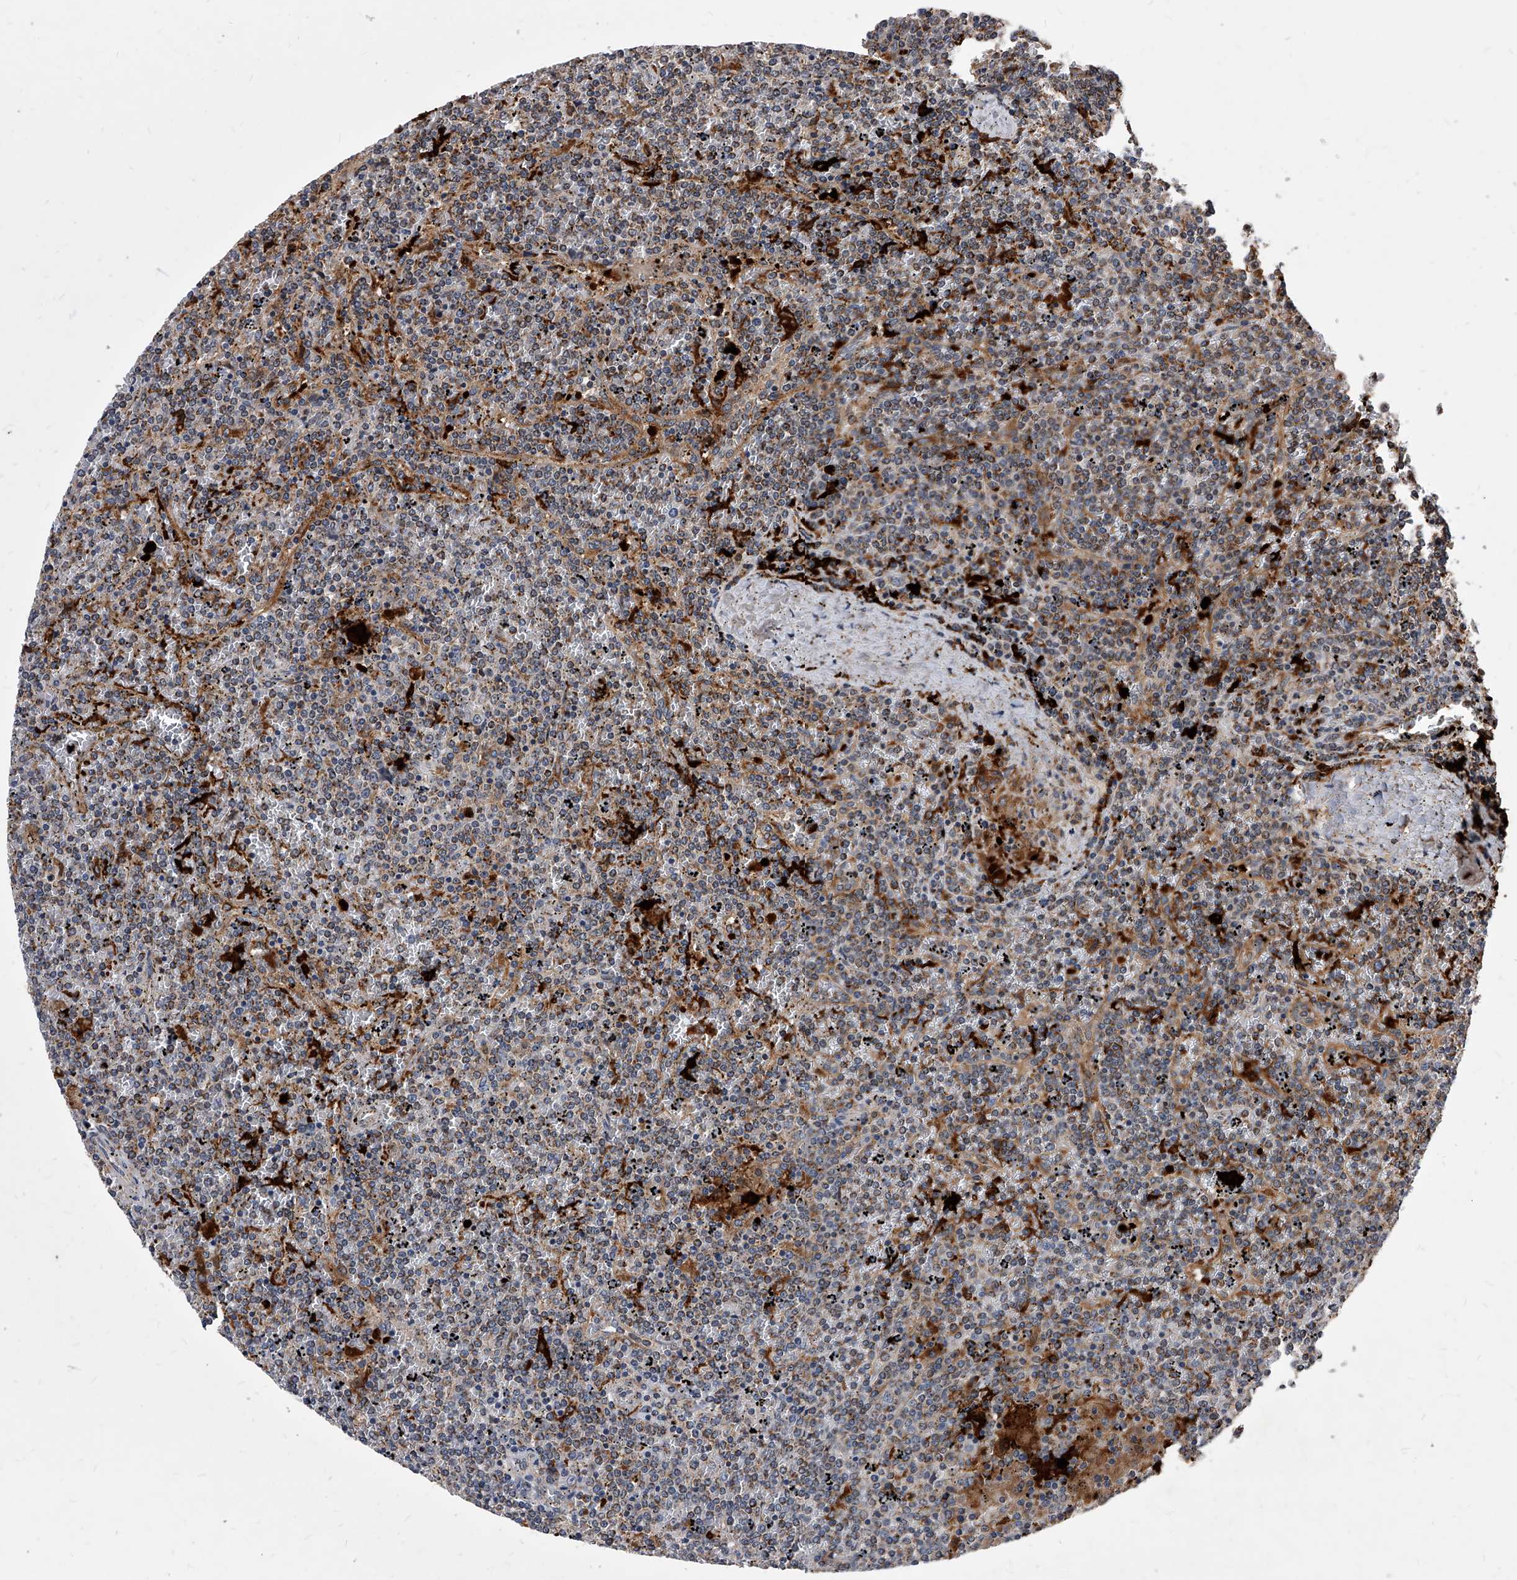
{"staining": {"intensity": "weak", "quantity": "25%-75%", "location": "cytoplasmic/membranous"}, "tissue": "lymphoma", "cell_type": "Tumor cells", "image_type": "cancer", "snomed": [{"axis": "morphology", "description": "Malignant lymphoma, non-Hodgkin's type, Low grade"}, {"axis": "topography", "description": "Spleen"}], "caption": "Protein staining by immunohistochemistry displays weak cytoplasmic/membranous staining in about 25%-75% of tumor cells in low-grade malignant lymphoma, non-Hodgkin's type.", "gene": "SOBP", "patient": {"sex": "female", "age": 19}}